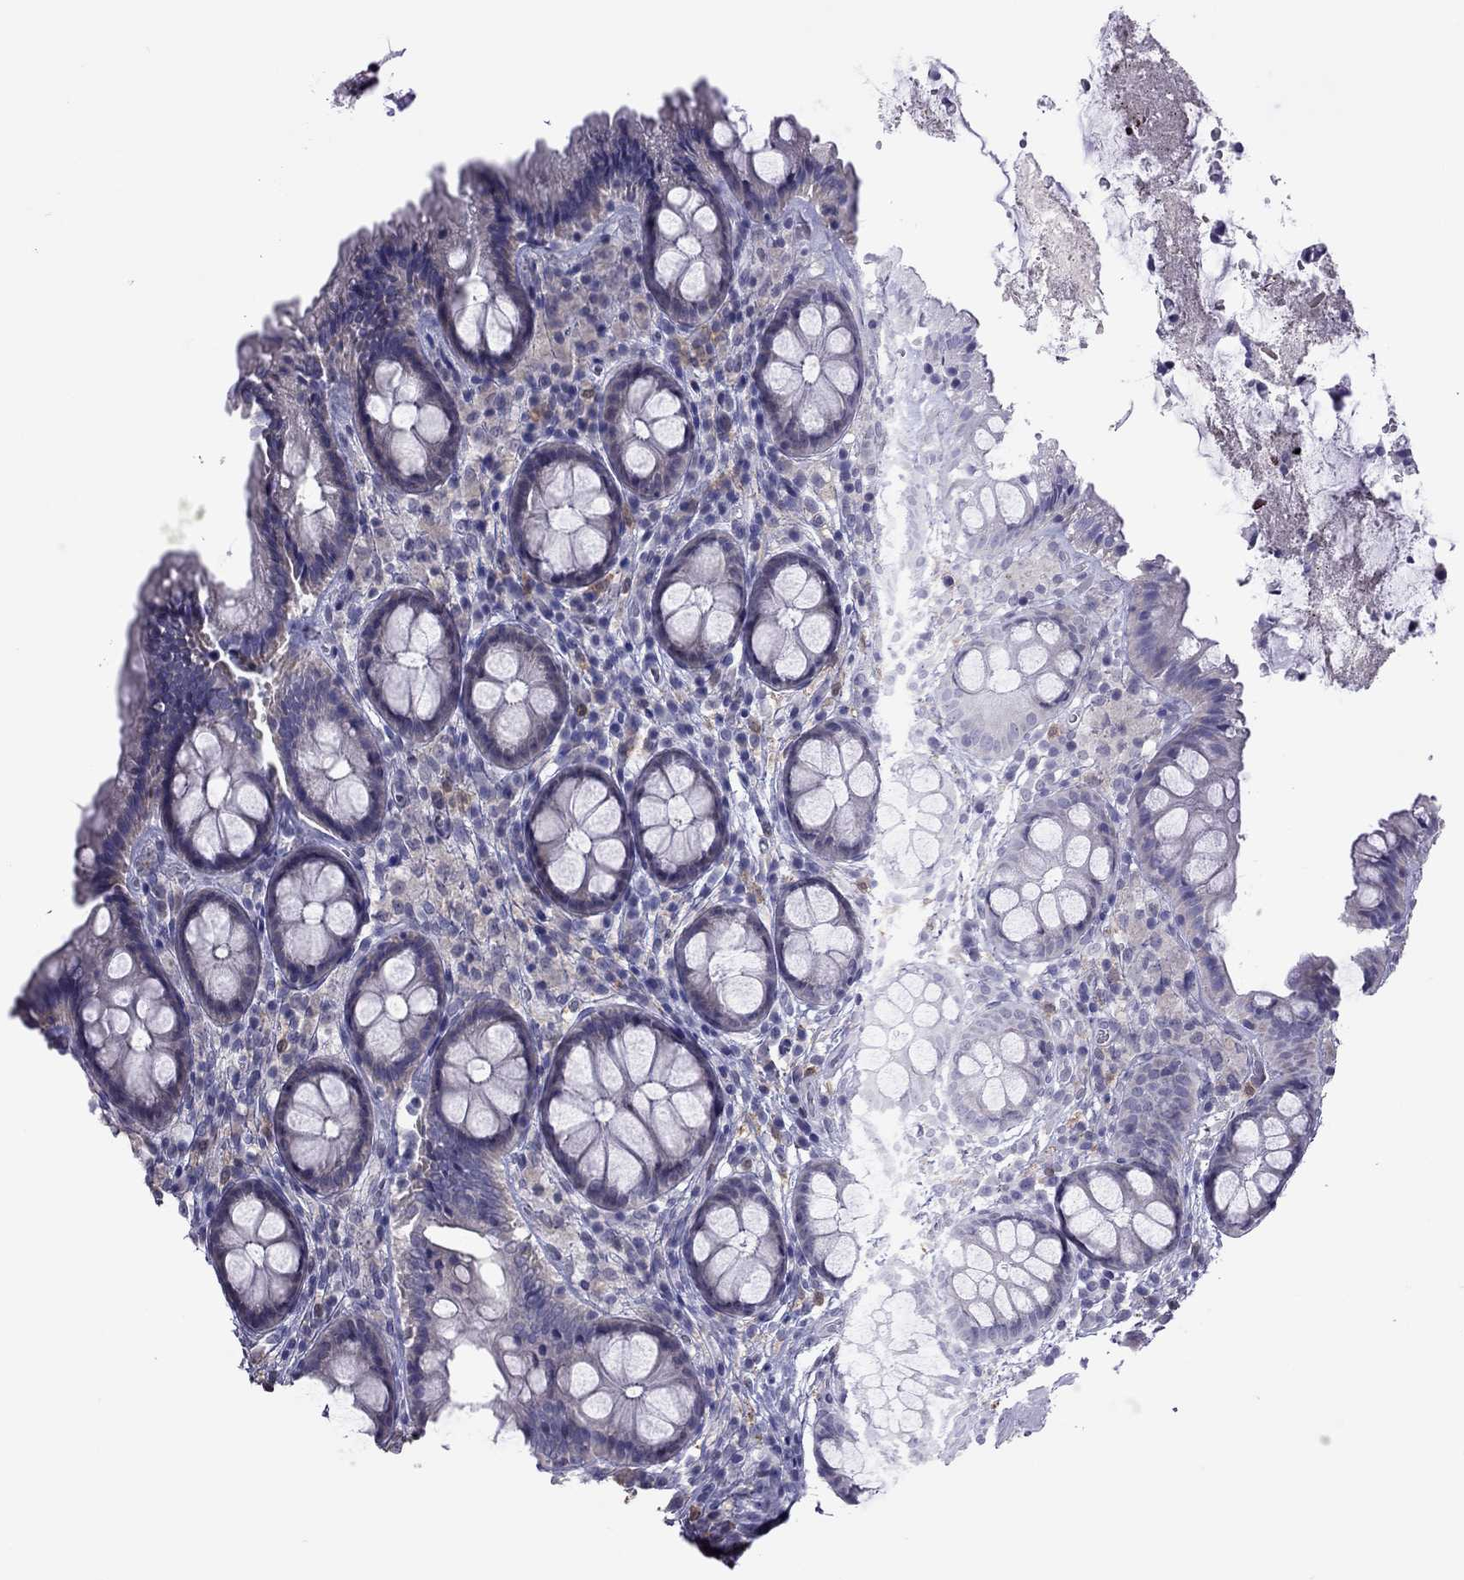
{"staining": {"intensity": "negative", "quantity": "none", "location": "none"}, "tissue": "colon", "cell_type": "Endothelial cells", "image_type": "normal", "snomed": [{"axis": "morphology", "description": "Normal tissue, NOS"}, {"axis": "topography", "description": "Colon"}], "caption": "Endothelial cells are negative for protein expression in normal human colon. Brightfield microscopy of immunohistochemistry stained with DAB (3,3'-diaminobenzidine) (brown) and hematoxylin (blue), captured at high magnification.", "gene": "PPP1R3A", "patient": {"sex": "female", "age": 86}}